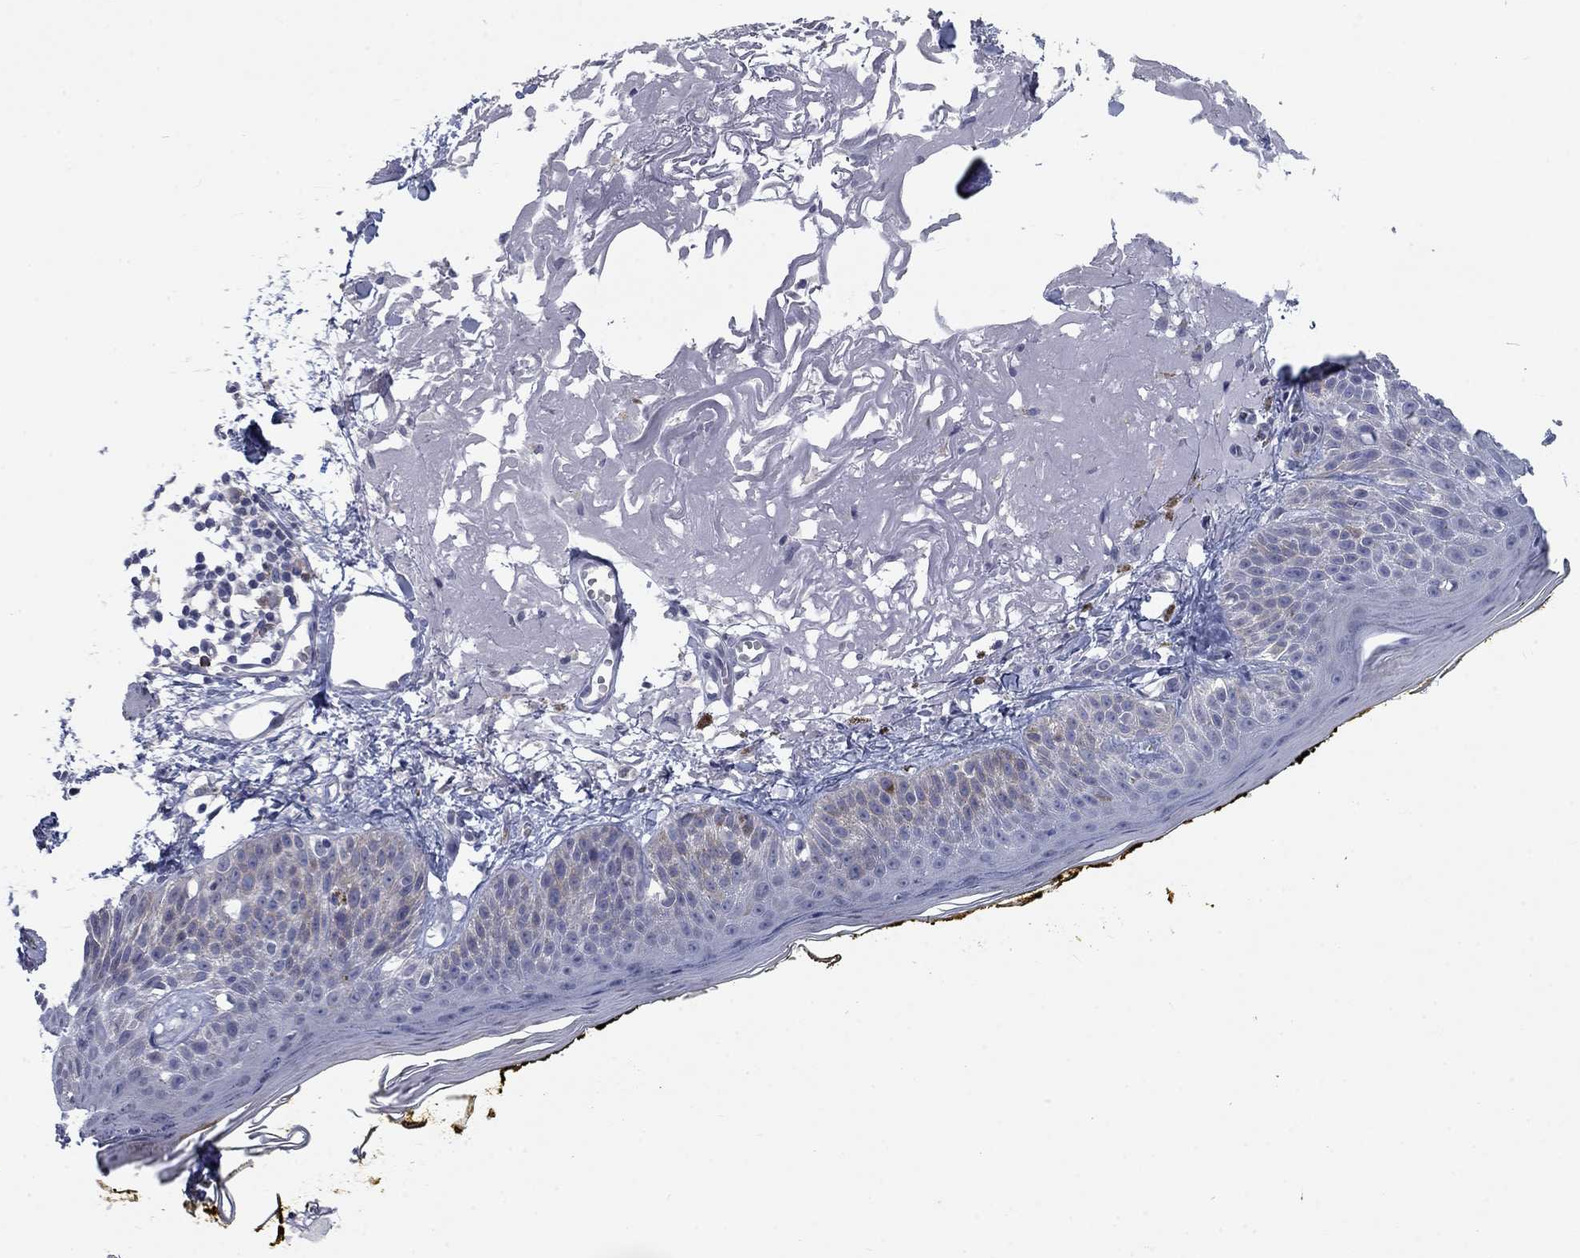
{"staining": {"intensity": "negative", "quantity": "none", "location": "none"}, "tissue": "skin", "cell_type": "Fibroblasts", "image_type": "normal", "snomed": [{"axis": "morphology", "description": "Normal tissue, NOS"}, {"axis": "topography", "description": "Skin"}], "caption": "An immunohistochemistry (IHC) micrograph of benign skin is shown. There is no staining in fibroblasts of skin. The staining was performed using DAB (3,3'-diaminobenzidine) to visualize the protein expression in brown, while the nuclei were stained in blue with hematoxylin (Magnification: 20x).", "gene": "KIF15", "patient": {"sex": "male", "age": 76}}